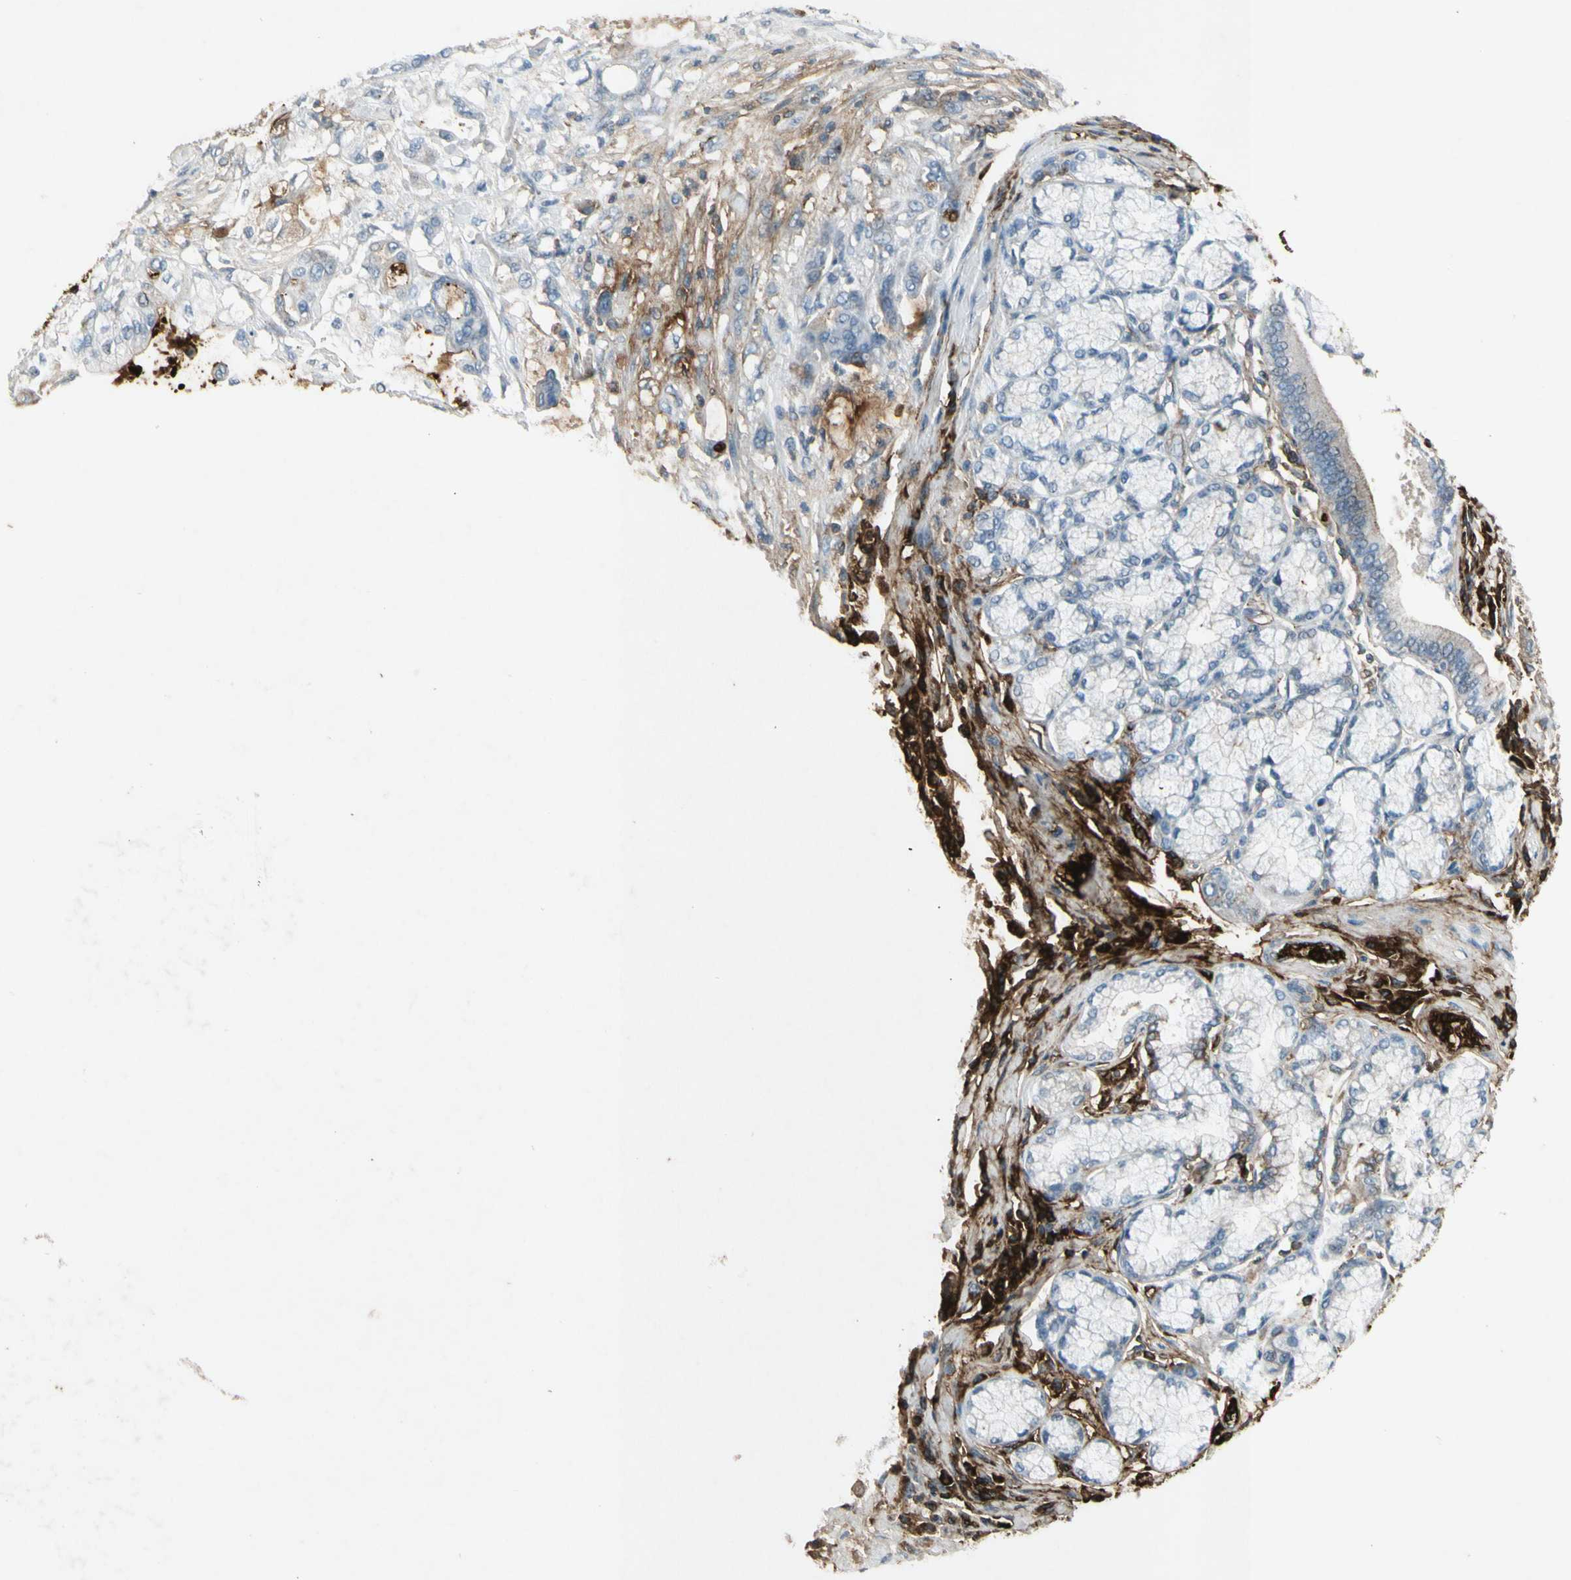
{"staining": {"intensity": "moderate", "quantity": "25%-75%", "location": "cytoplasmic/membranous"}, "tissue": "pancreatic cancer", "cell_type": "Tumor cells", "image_type": "cancer", "snomed": [{"axis": "morphology", "description": "Adenocarcinoma, NOS"}, {"axis": "morphology", "description": "Adenocarcinoma, metastatic, NOS"}, {"axis": "topography", "description": "Lymph node"}, {"axis": "topography", "description": "Pancreas"}, {"axis": "topography", "description": "Duodenum"}], "caption": "Pancreatic adenocarcinoma stained for a protein (brown) shows moderate cytoplasmic/membranous positive positivity in about 25%-75% of tumor cells.", "gene": "IGHM", "patient": {"sex": "female", "age": 64}}